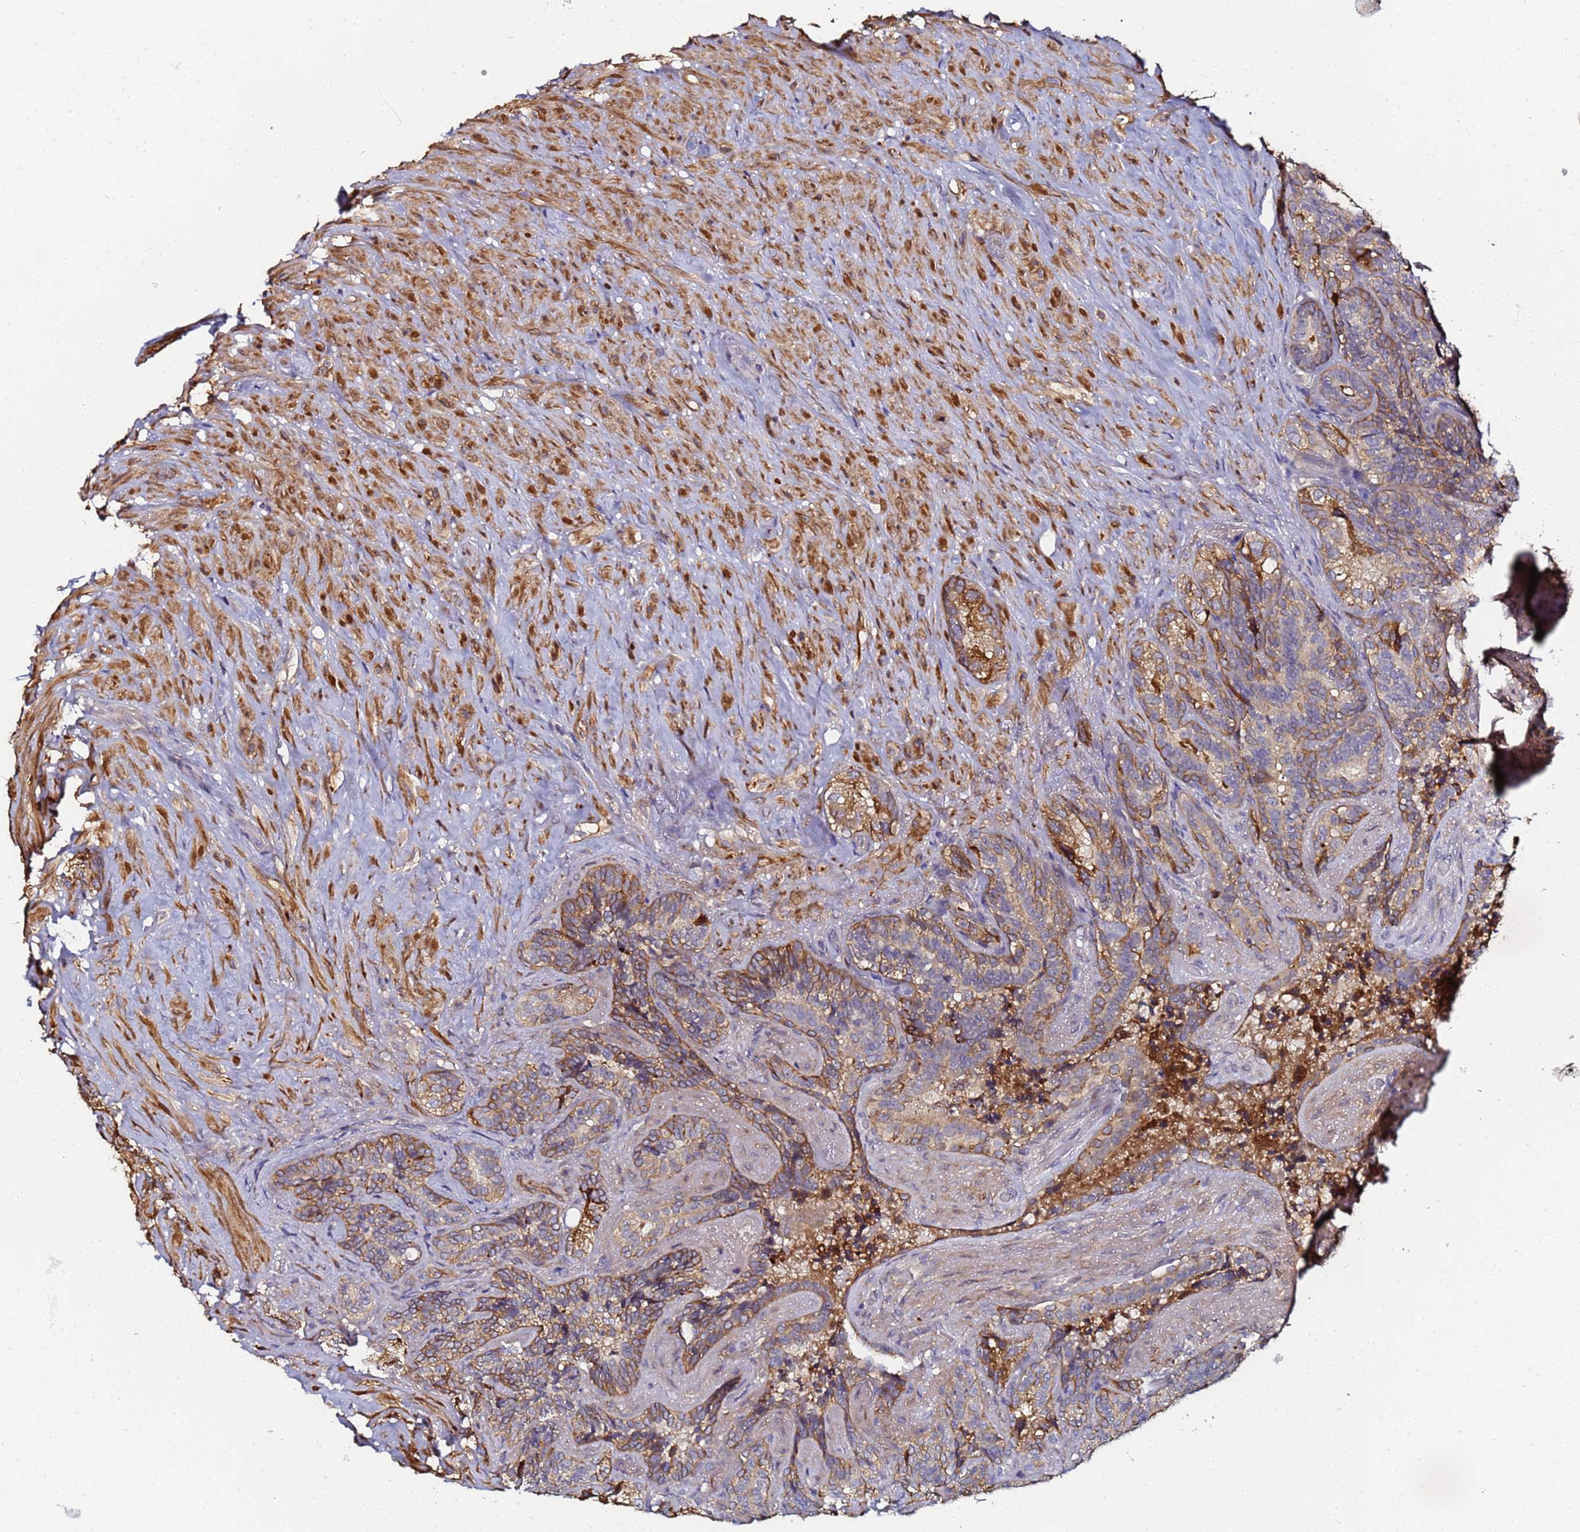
{"staining": {"intensity": "moderate", "quantity": ">75%", "location": "cytoplasmic/membranous"}, "tissue": "seminal vesicle", "cell_type": "Glandular cells", "image_type": "normal", "snomed": [{"axis": "morphology", "description": "Normal tissue, NOS"}, {"axis": "topography", "description": "Seminal veicle"}], "caption": "Benign seminal vesicle displays moderate cytoplasmic/membranous positivity in approximately >75% of glandular cells The staining was performed using DAB to visualize the protein expression in brown, while the nuclei were stained in blue with hematoxylin (Magnification: 20x)..", "gene": "LRRC69", "patient": {"sex": "male", "age": 62}}